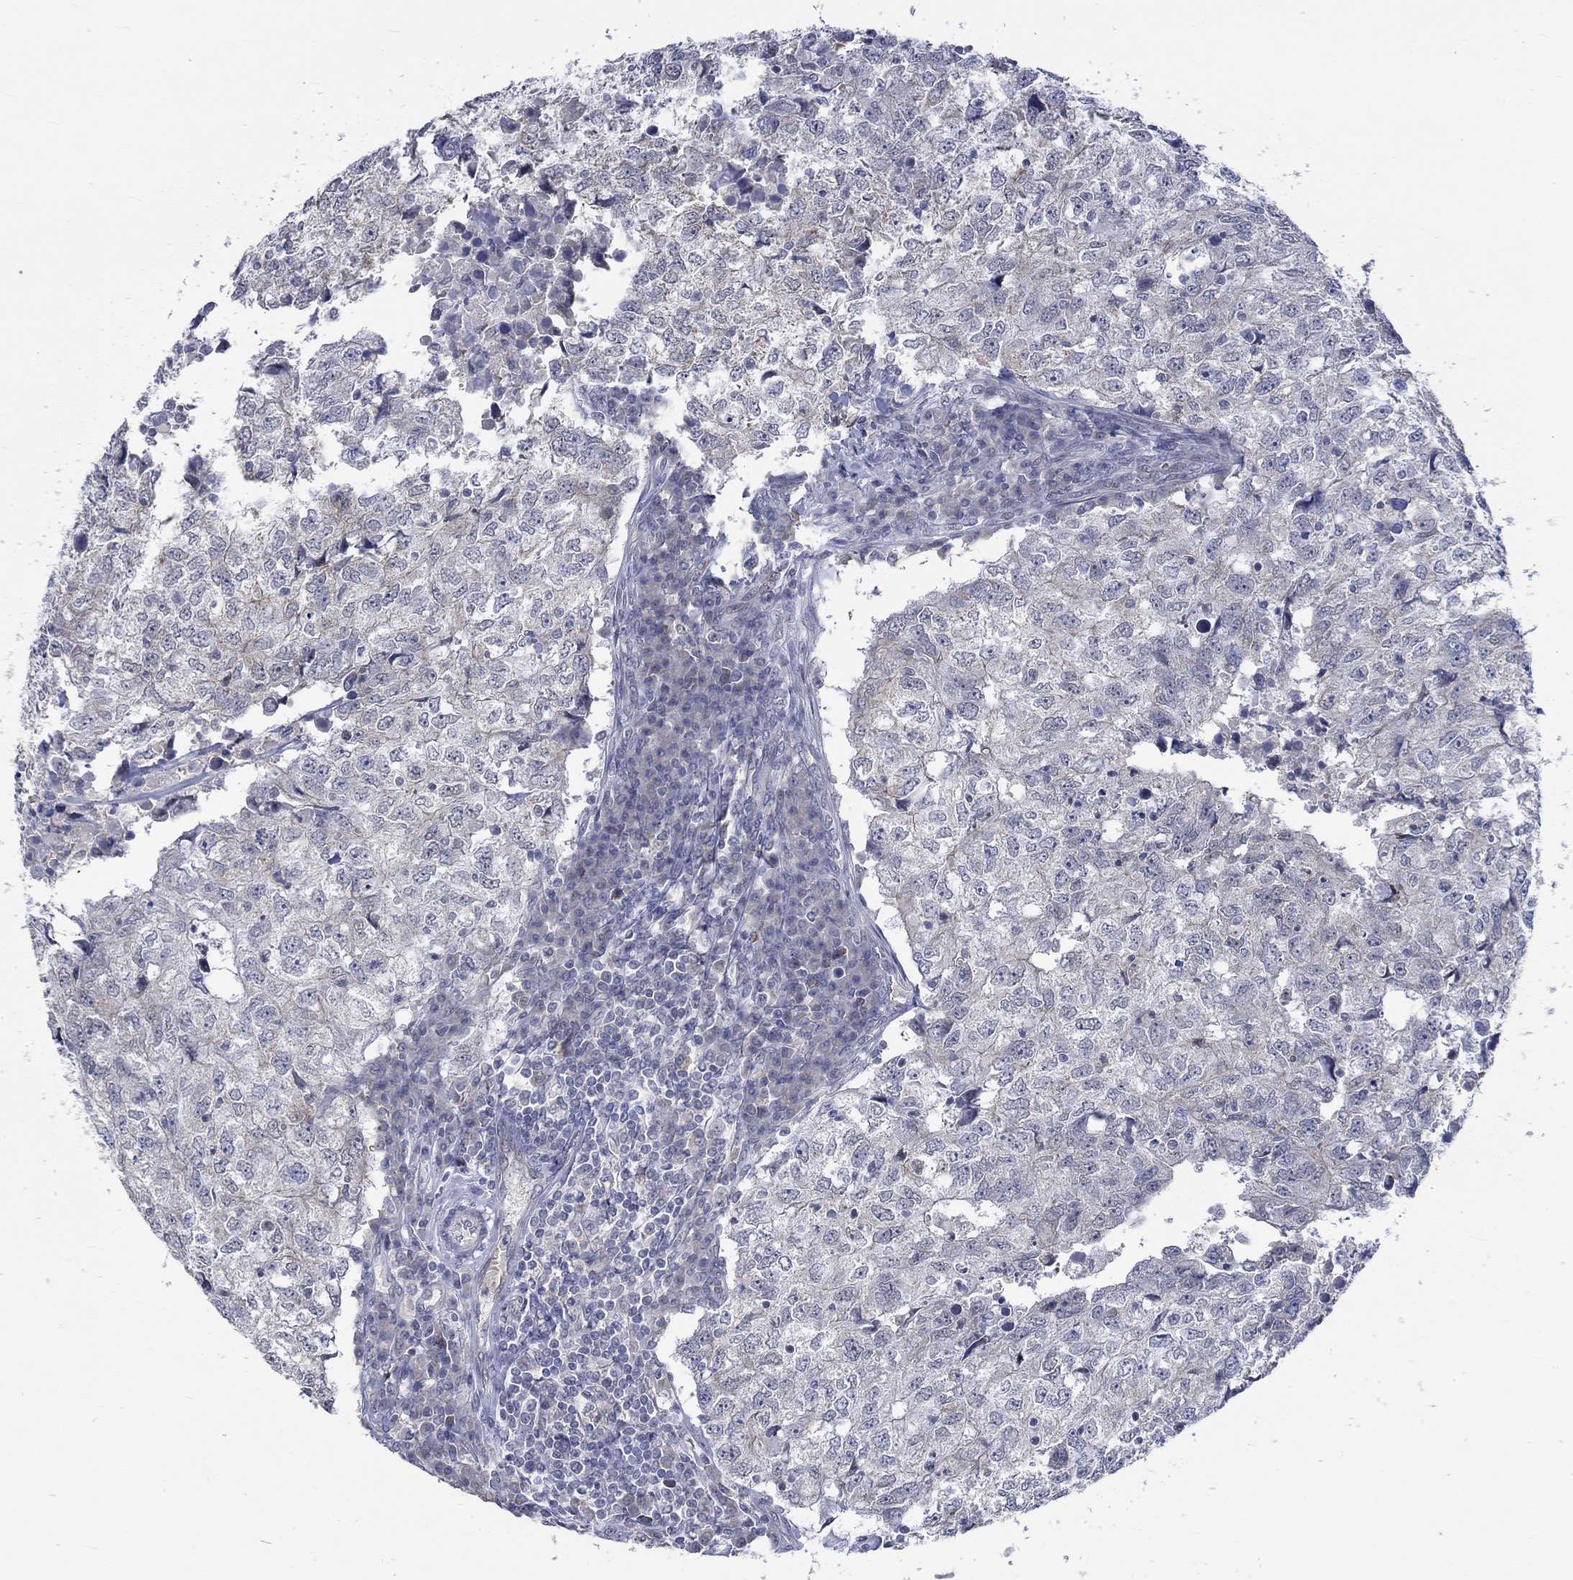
{"staining": {"intensity": "strong", "quantity": "<25%", "location": "cytoplasmic/membranous"}, "tissue": "breast cancer", "cell_type": "Tumor cells", "image_type": "cancer", "snomed": [{"axis": "morphology", "description": "Duct carcinoma"}, {"axis": "topography", "description": "Breast"}], "caption": "Breast cancer (intraductal carcinoma) stained for a protein (brown) demonstrates strong cytoplasmic/membranous positive staining in about <25% of tumor cells.", "gene": "WASF1", "patient": {"sex": "female", "age": 30}}